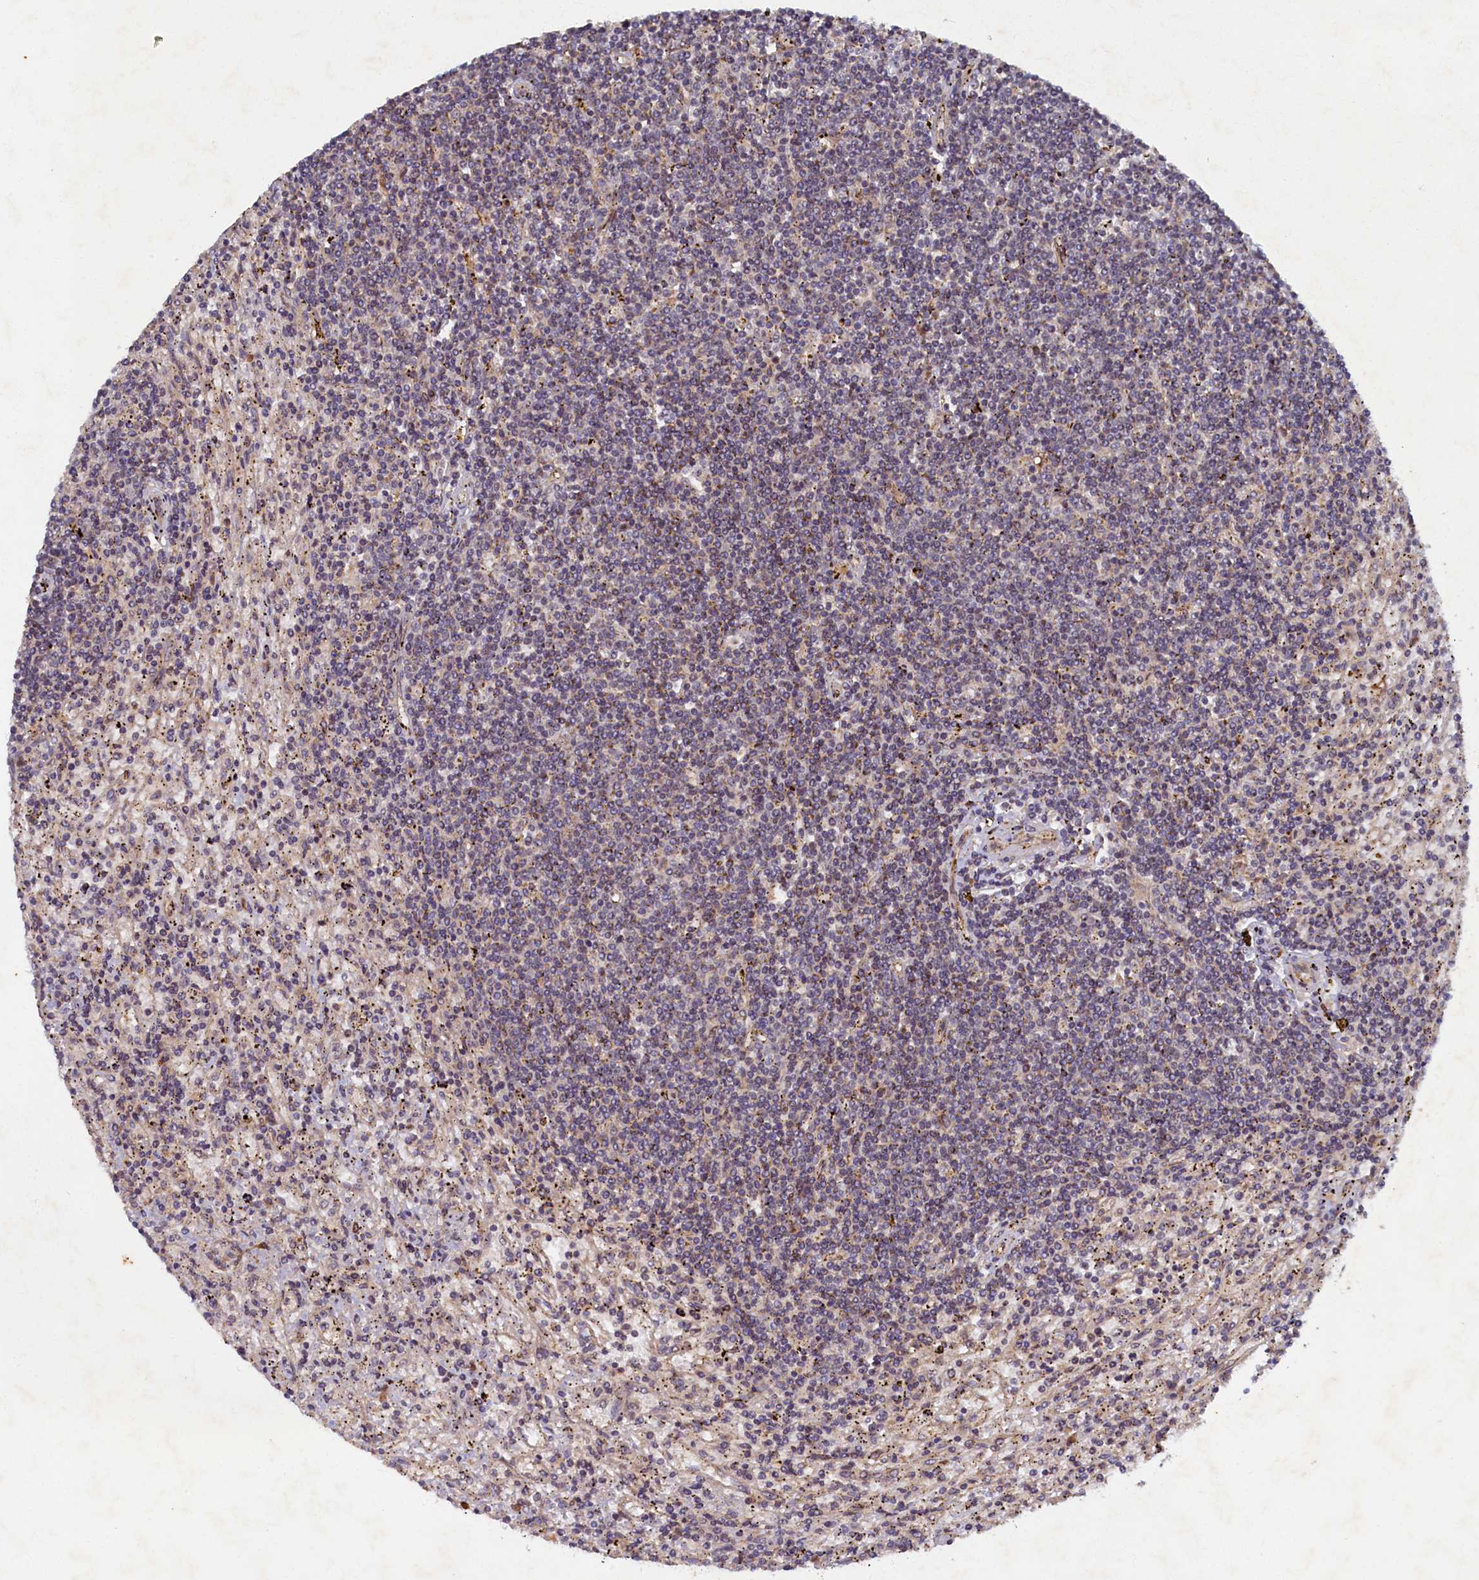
{"staining": {"intensity": "weak", "quantity": "<25%", "location": "cytoplasmic/membranous"}, "tissue": "lymphoma", "cell_type": "Tumor cells", "image_type": "cancer", "snomed": [{"axis": "morphology", "description": "Malignant lymphoma, non-Hodgkin's type, Low grade"}, {"axis": "topography", "description": "Spleen"}], "caption": "DAB immunohistochemical staining of human lymphoma exhibits no significant expression in tumor cells. The staining is performed using DAB (3,3'-diaminobenzidine) brown chromogen with nuclei counter-stained in using hematoxylin.", "gene": "CEP20", "patient": {"sex": "male", "age": 76}}